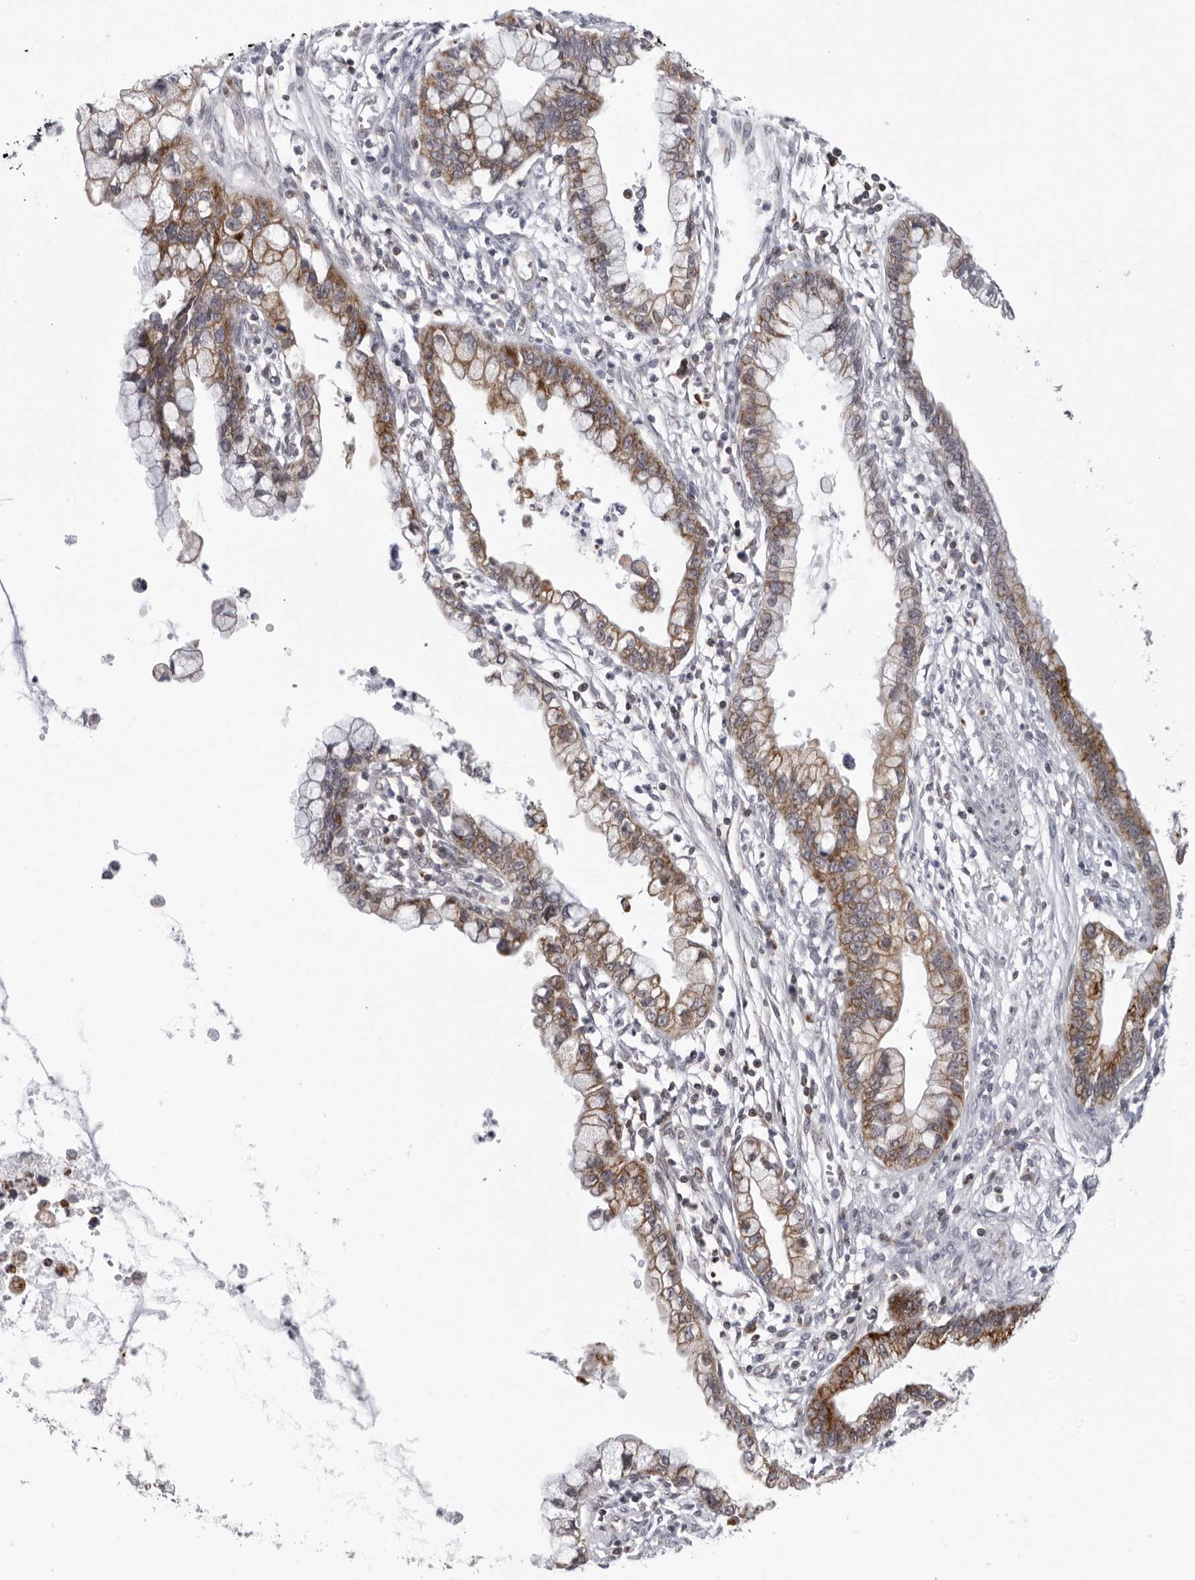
{"staining": {"intensity": "moderate", "quantity": ">75%", "location": "cytoplasmic/membranous"}, "tissue": "cervical cancer", "cell_type": "Tumor cells", "image_type": "cancer", "snomed": [{"axis": "morphology", "description": "Adenocarcinoma, NOS"}, {"axis": "topography", "description": "Cervix"}], "caption": "High-magnification brightfield microscopy of cervical cancer stained with DAB (brown) and counterstained with hematoxylin (blue). tumor cells exhibit moderate cytoplasmic/membranous staining is seen in approximately>75% of cells.", "gene": "CPT2", "patient": {"sex": "female", "age": 44}}